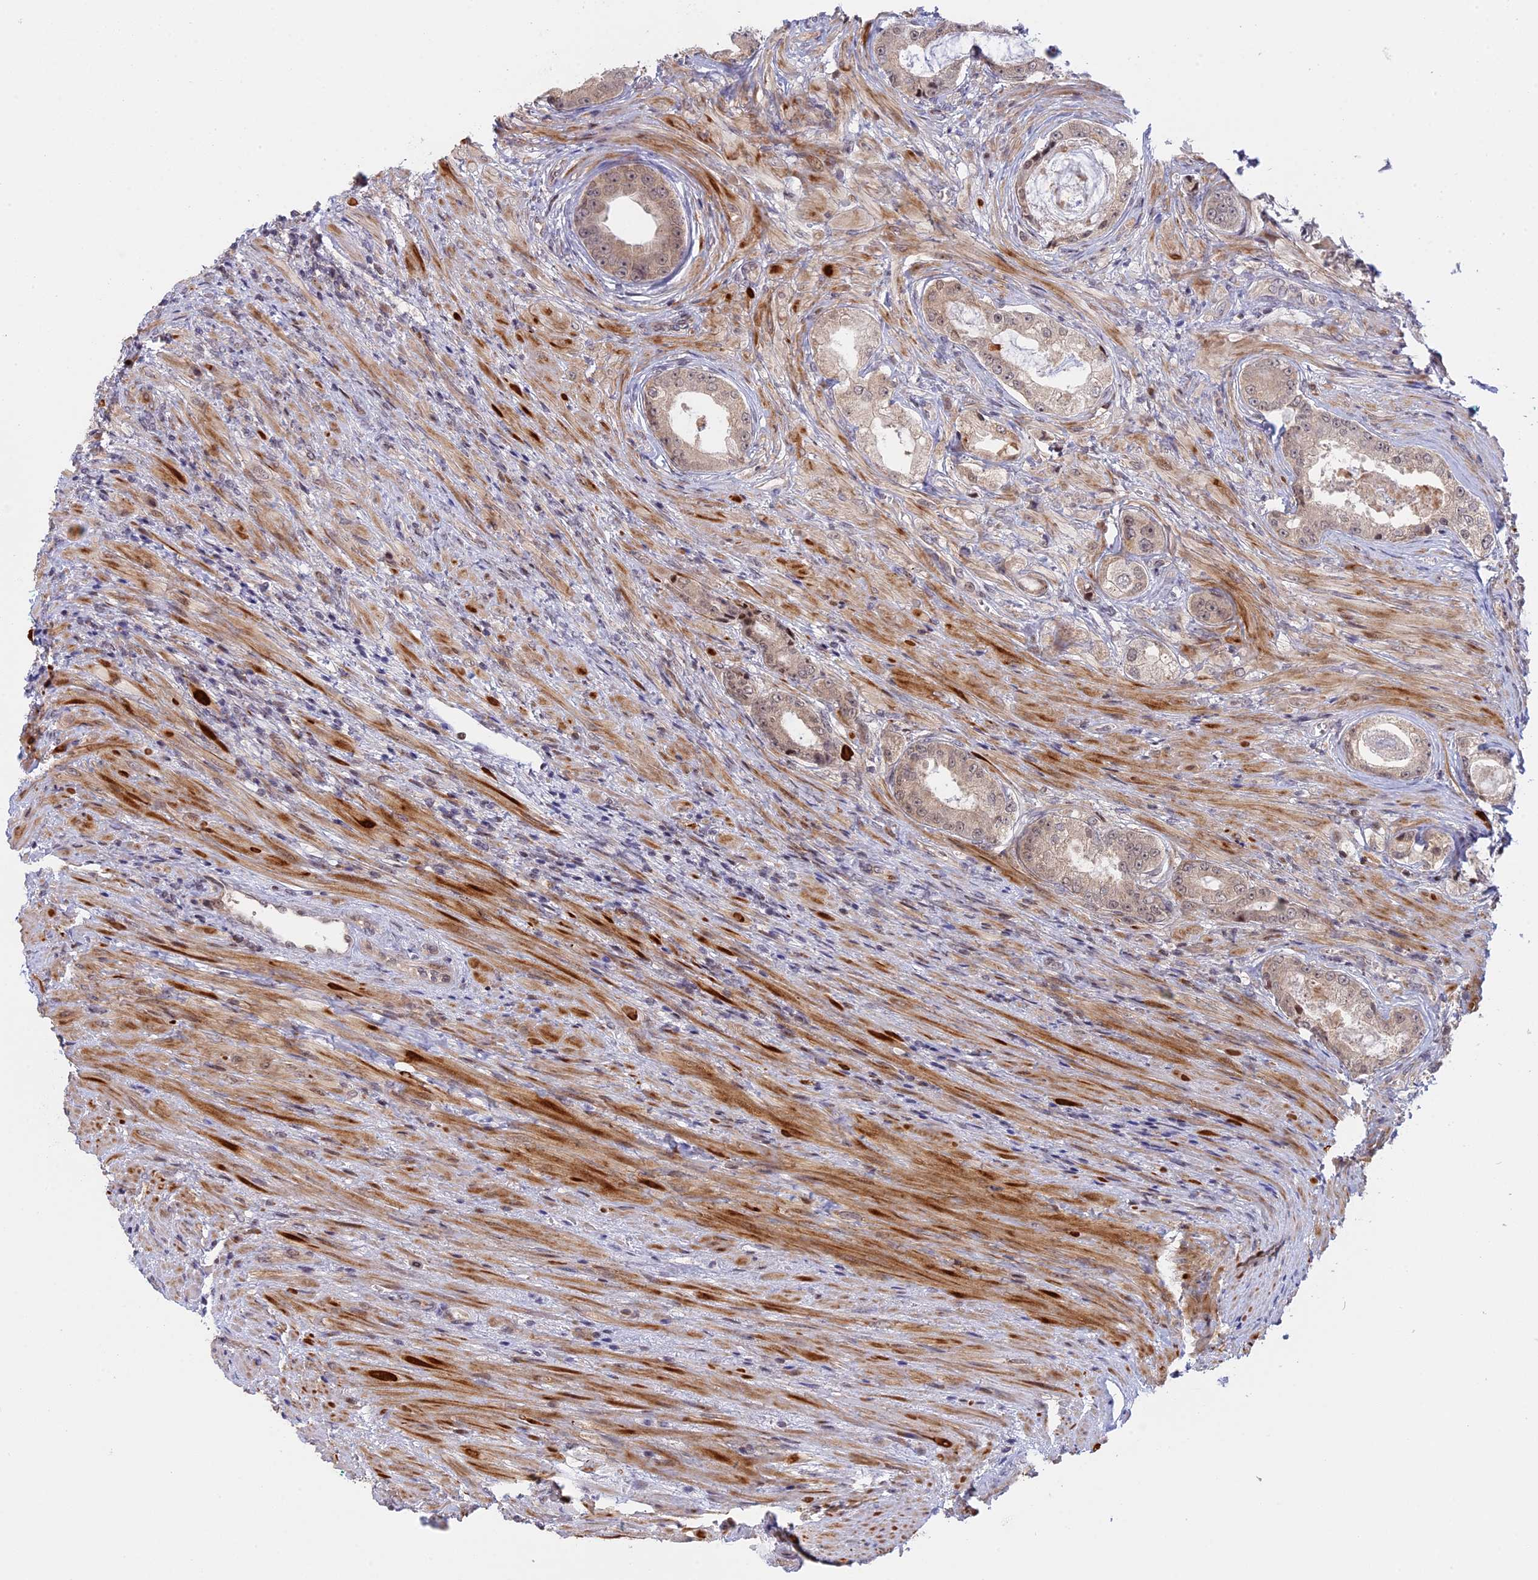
{"staining": {"intensity": "weak", "quantity": "25%-75%", "location": "cytoplasmic/membranous,nuclear"}, "tissue": "prostate cancer", "cell_type": "Tumor cells", "image_type": "cancer", "snomed": [{"axis": "morphology", "description": "Adenocarcinoma, Low grade"}, {"axis": "topography", "description": "Prostate"}], "caption": "Tumor cells exhibit low levels of weak cytoplasmic/membranous and nuclear expression in approximately 25%-75% of cells in prostate cancer (low-grade adenocarcinoma).", "gene": "GSKIP", "patient": {"sex": "male", "age": 68}}